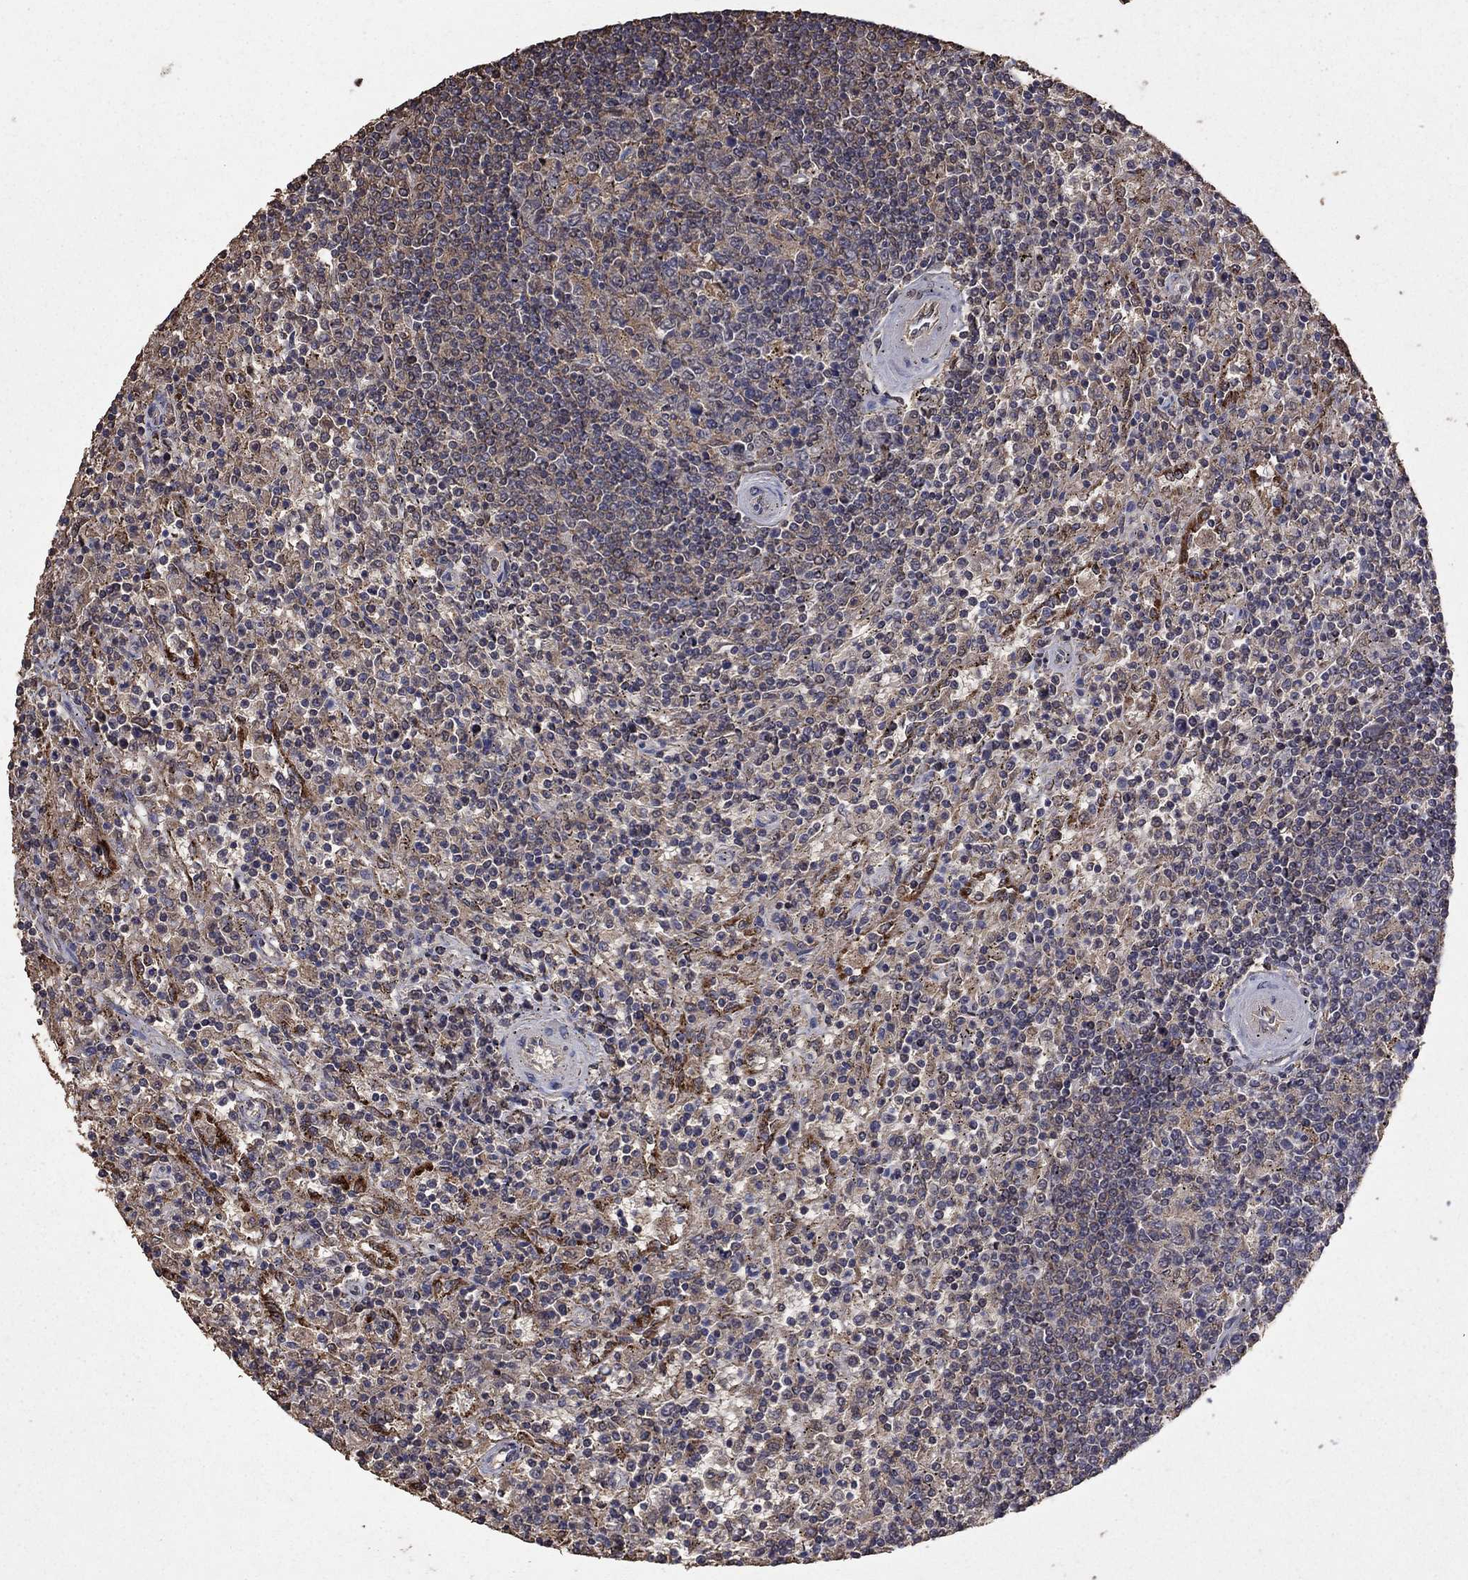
{"staining": {"intensity": "negative", "quantity": "none", "location": "none"}, "tissue": "lymphoma", "cell_type": "Tumor cells", "image_type": "cancer", "snomed": [{"axis": "morphology", "description": "Malignant lymphoma, non-Hodgkin's type, Low grade"}, {"axis": "topography", "description": "Spleen"}], "caption": "This is an immunohistochemistry image of malignant lymphoma, non-Hodgkin's type (low-grade). There is no staining in tumor cells.", "gene": "SERPINA5", "patient": {"sex": "male", "age": 62}}